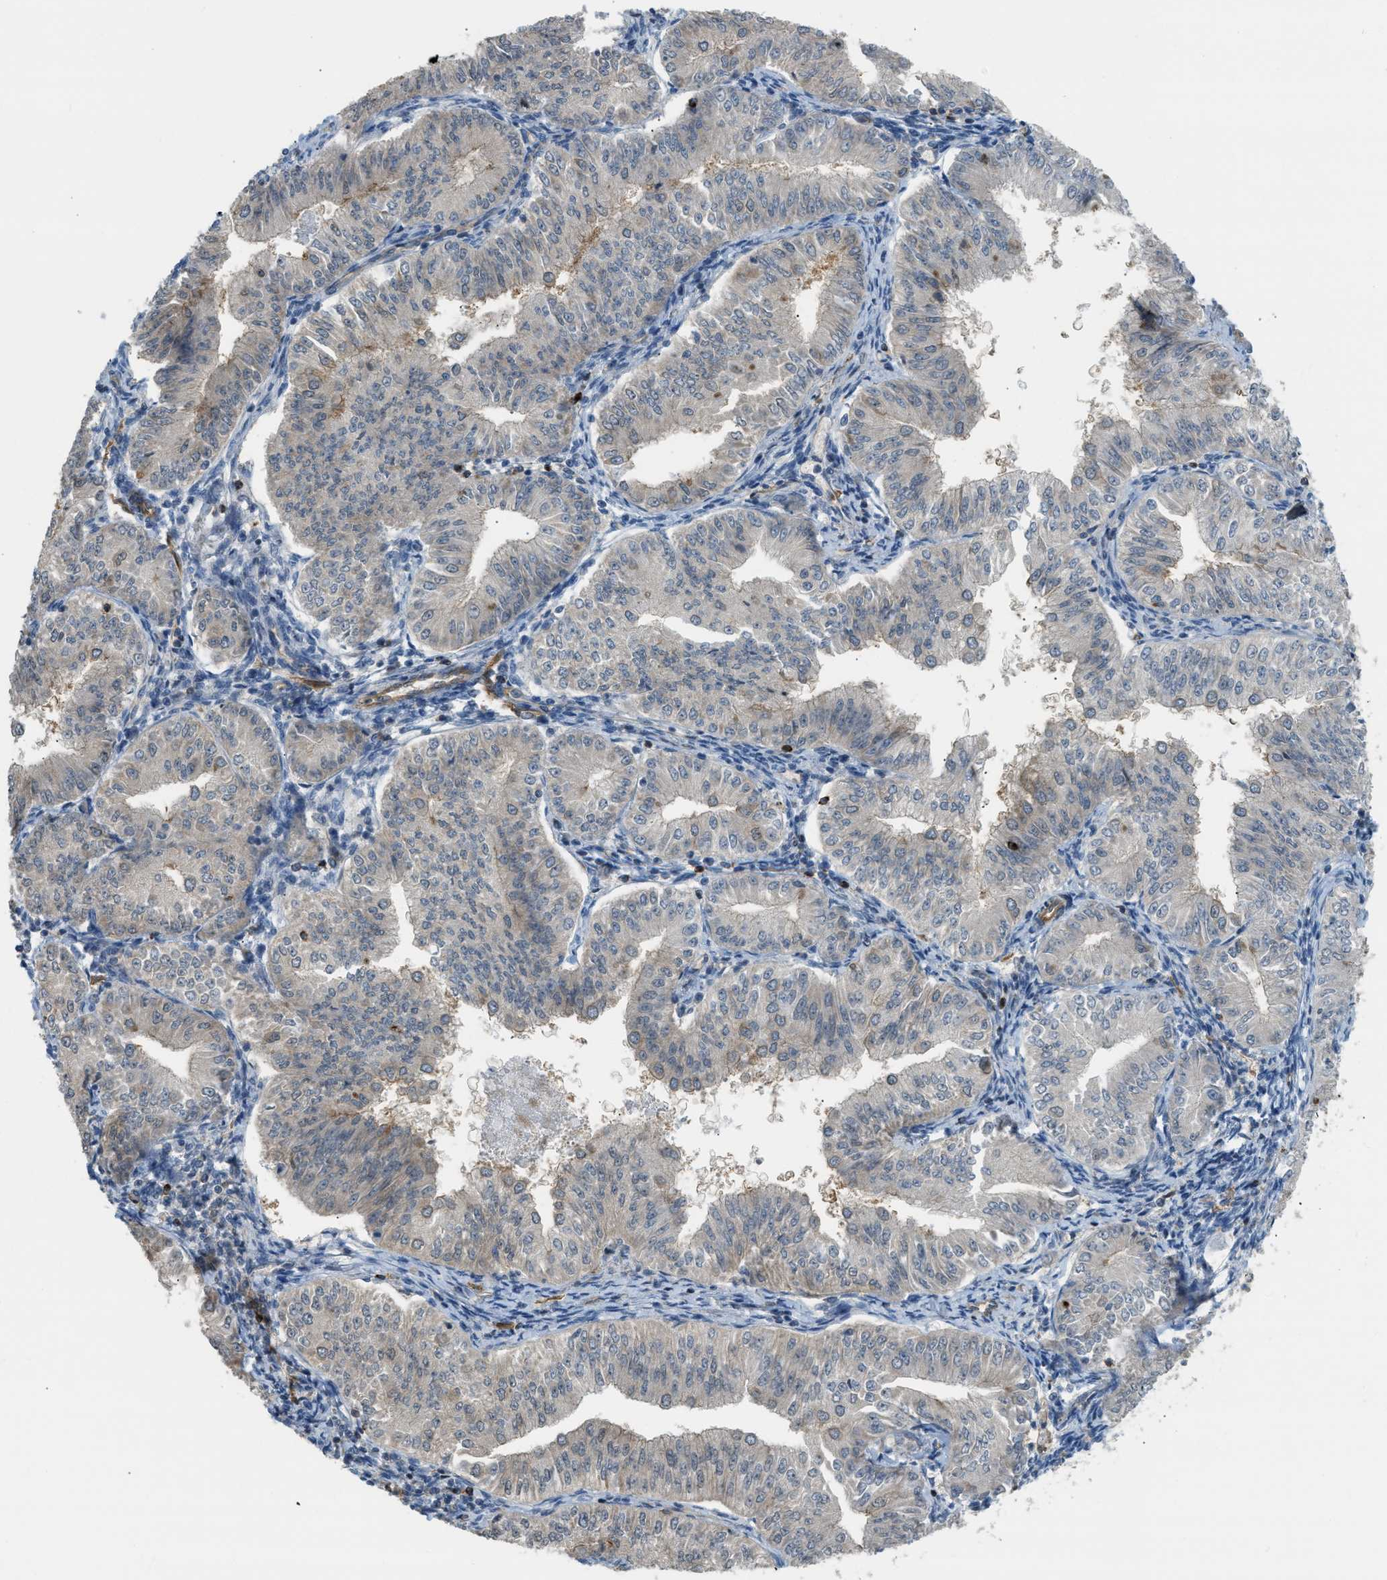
{"staining": {"intensity": "weak", "quantity": "25%-75%", "location": "cytoplasmic/membranous"}, "tissue": "endometrial cancer", "cell_type": "Tumor cells", "image_type": "cancer", "snomed": [{"axis": "morphology", "description": "Normal tissue, NOS"}, {"axis": "morphology", "description": "Adenocarcinoma, NOS"}, {"axis": "topography", "description": "Endometrium"}], "caption": "Weak cytoplasmic/membranous expression for a protein is appreciated in about 25%-75% of tumor cells of endometrial adenocarcinoma using immunohistochemistry (IHC).", "gene": "KIAA1671", "patient": {"sex": "female", "age": 53}}